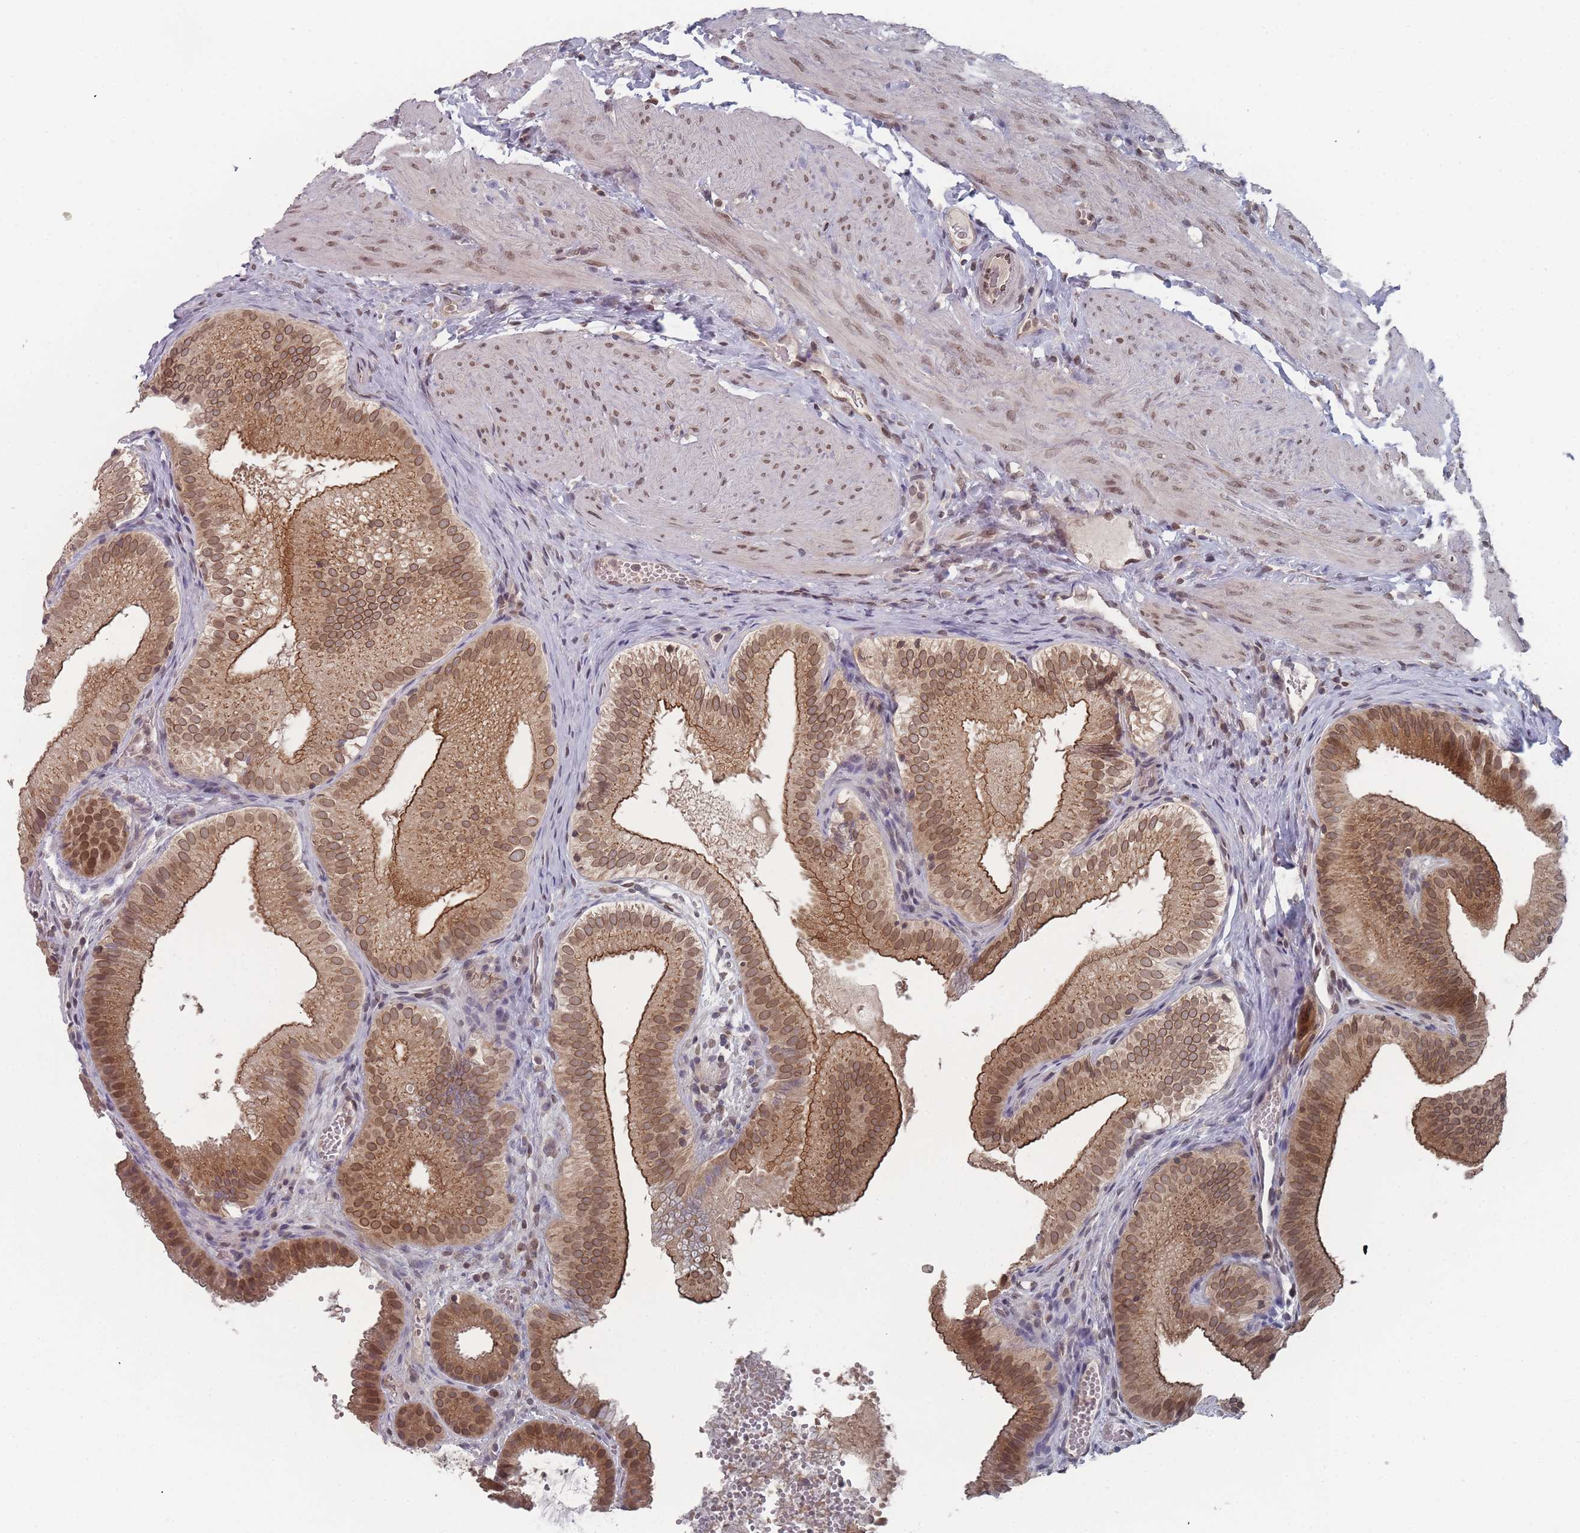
{"staining": {"intensity": "moderate", "quantity": ">75%", "location": "cytoplasmic/membranous,nuclear"}, "tissue": "gallbladder", "cell_type": "Glandular cells", "image_type": "normal", "snomed": [{"axis": "morphology", "description": "Normal tissue, NOS"}, {"axis": "topography", "description": "Gallbladder"}], "caption": "Brown immunohistochemical staining in benign human gallbladder demonstrates moderate cytoplasmic/membranous,nuclear staining in approximately >75% of glandular cells. The protein is shown in brown color, while the nuclei are stained blue.", "gene": "TBC1D25", "patient": {"sex": "female", "age": 30}}